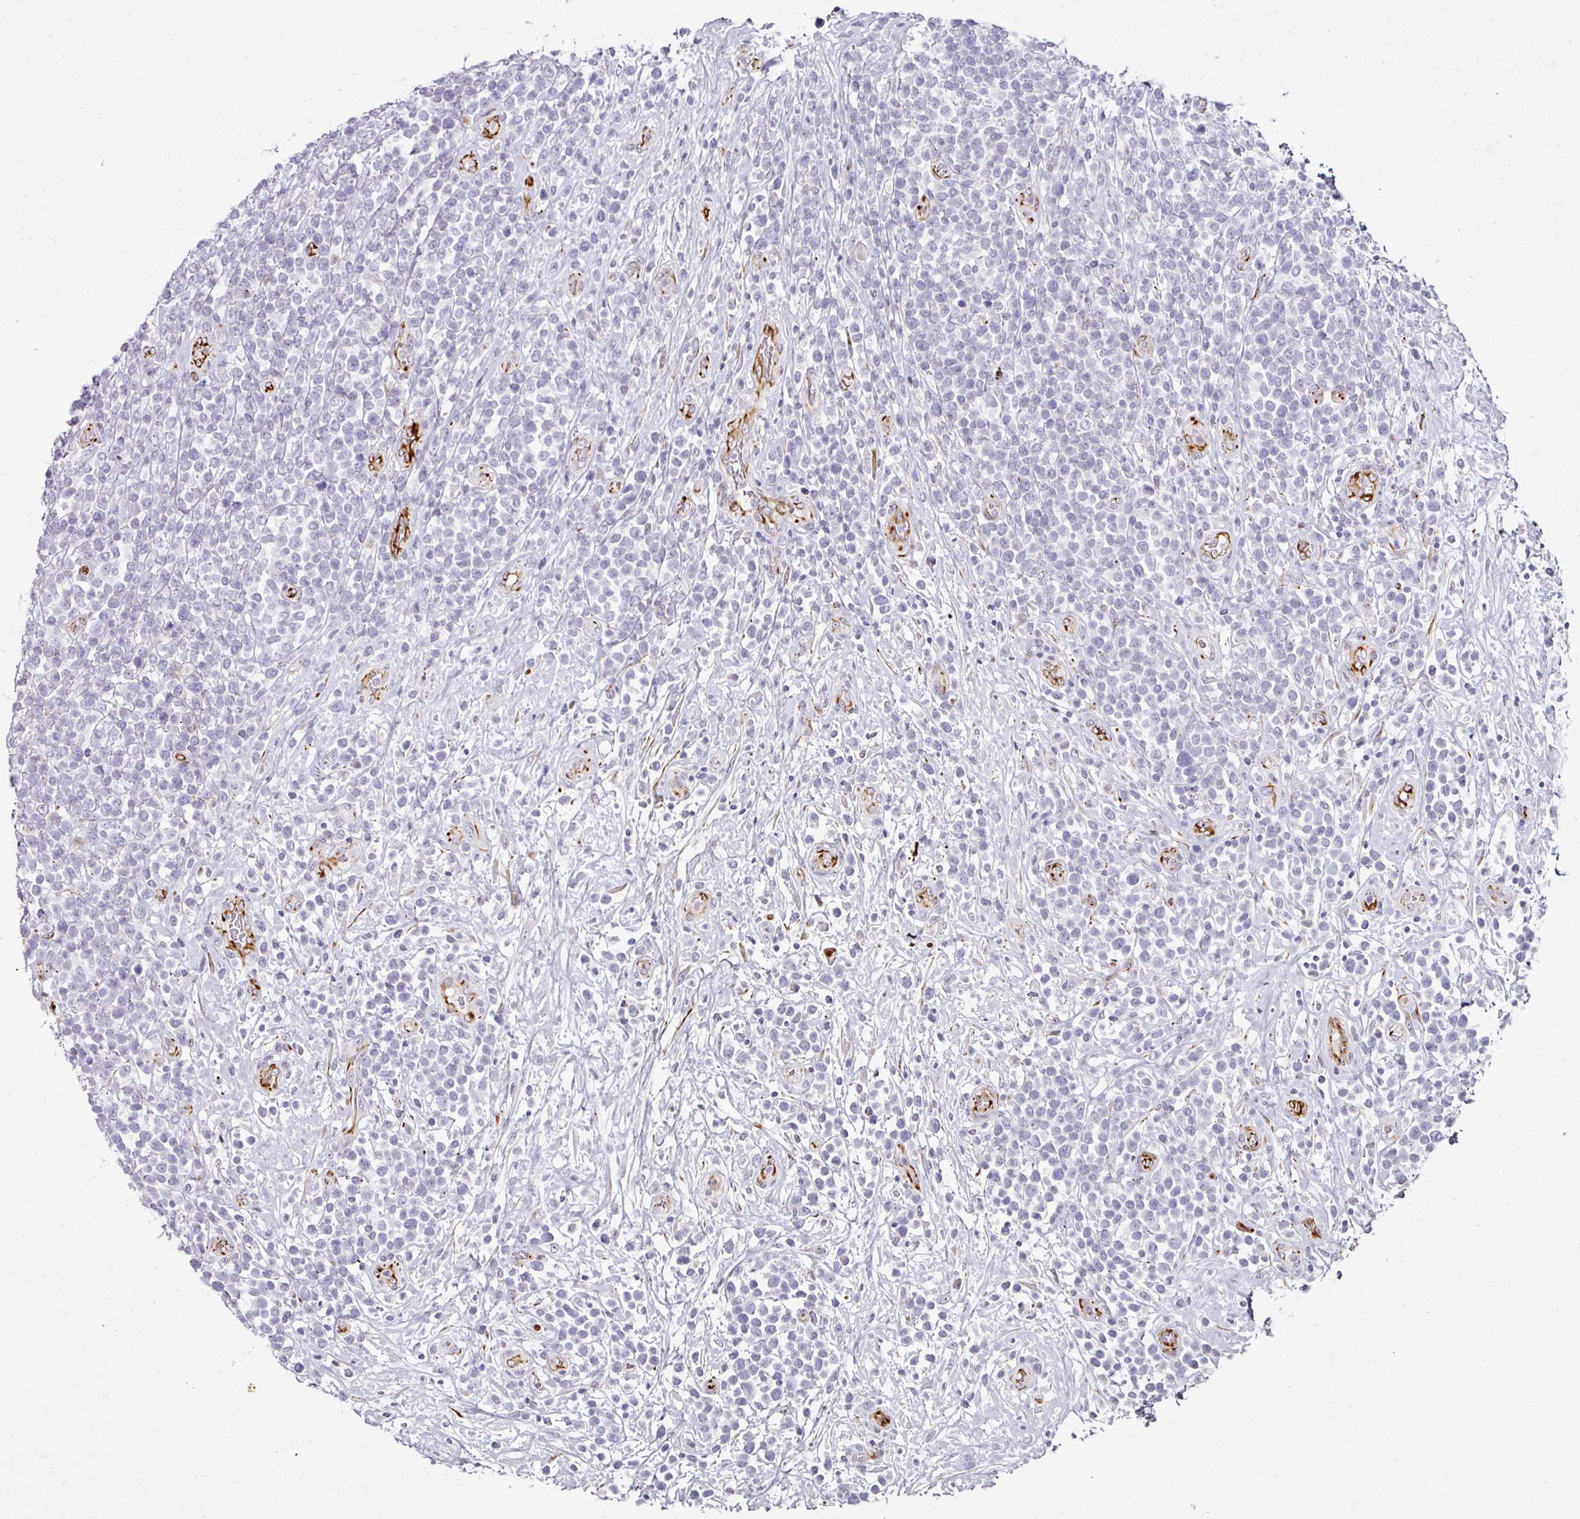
{"staining": {"intensity": "negative", "quantity": "none", "location": "none"}, "tissue": "lymphoma", "cell_type": "Tumor cells", "image_type": "cancer", "snomed": [{"axis": "morphology", "description": "Malignant lymphoma, non-Hodgkin's type, High grade"}, {"axis": "topography", "description": "Soft tissue"}], "caption": "This is a photomicrograph of immunohistochemistry (IHC) staining of lymphoma, which shows no positivity in tumor cells. (DAB IHC visualized using brightfield microscopy, high magnification).", "gene": "TMPRSS9", "patient": {"sex": "female", "age": 56}}